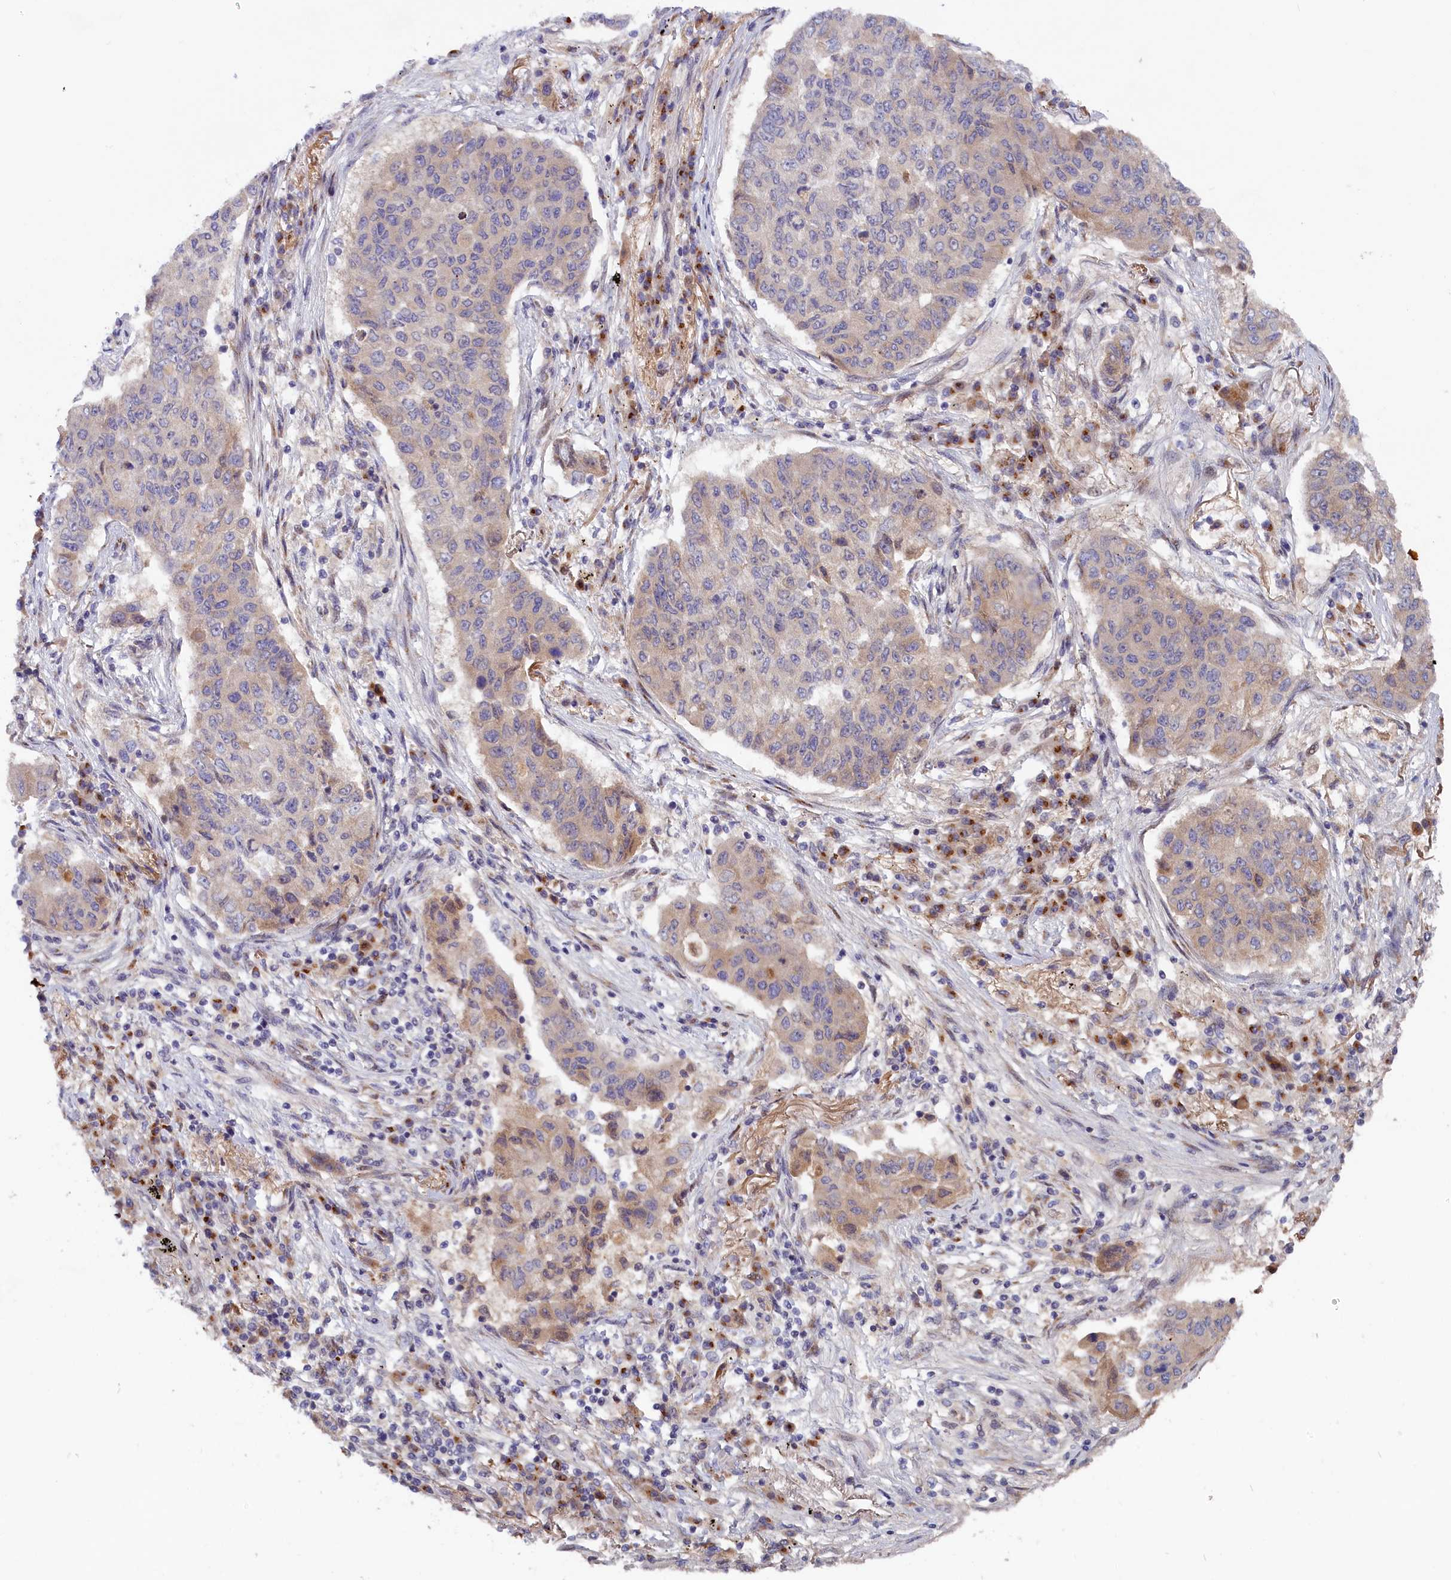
{"staining": {"intensity": "negative", "quantity": "none", "location": "none"}, "tissue": "lung cancer", "cell_type": "Tumor cells", "image_type": "cancer", "snomed": [{"axis": "morphology", "description": "Squamous cell carcinoma, NOS"}, {"axis": "topography", "description": "Lung"}], "caption": "An IHC photomicrograph of squamous cell carcinoma (lung) is shown. There is no staining in tumor cells of squamous cell carcinoma (lung).", "gene": "CHST12", "patient": {"sex": "male", "age": 74}}